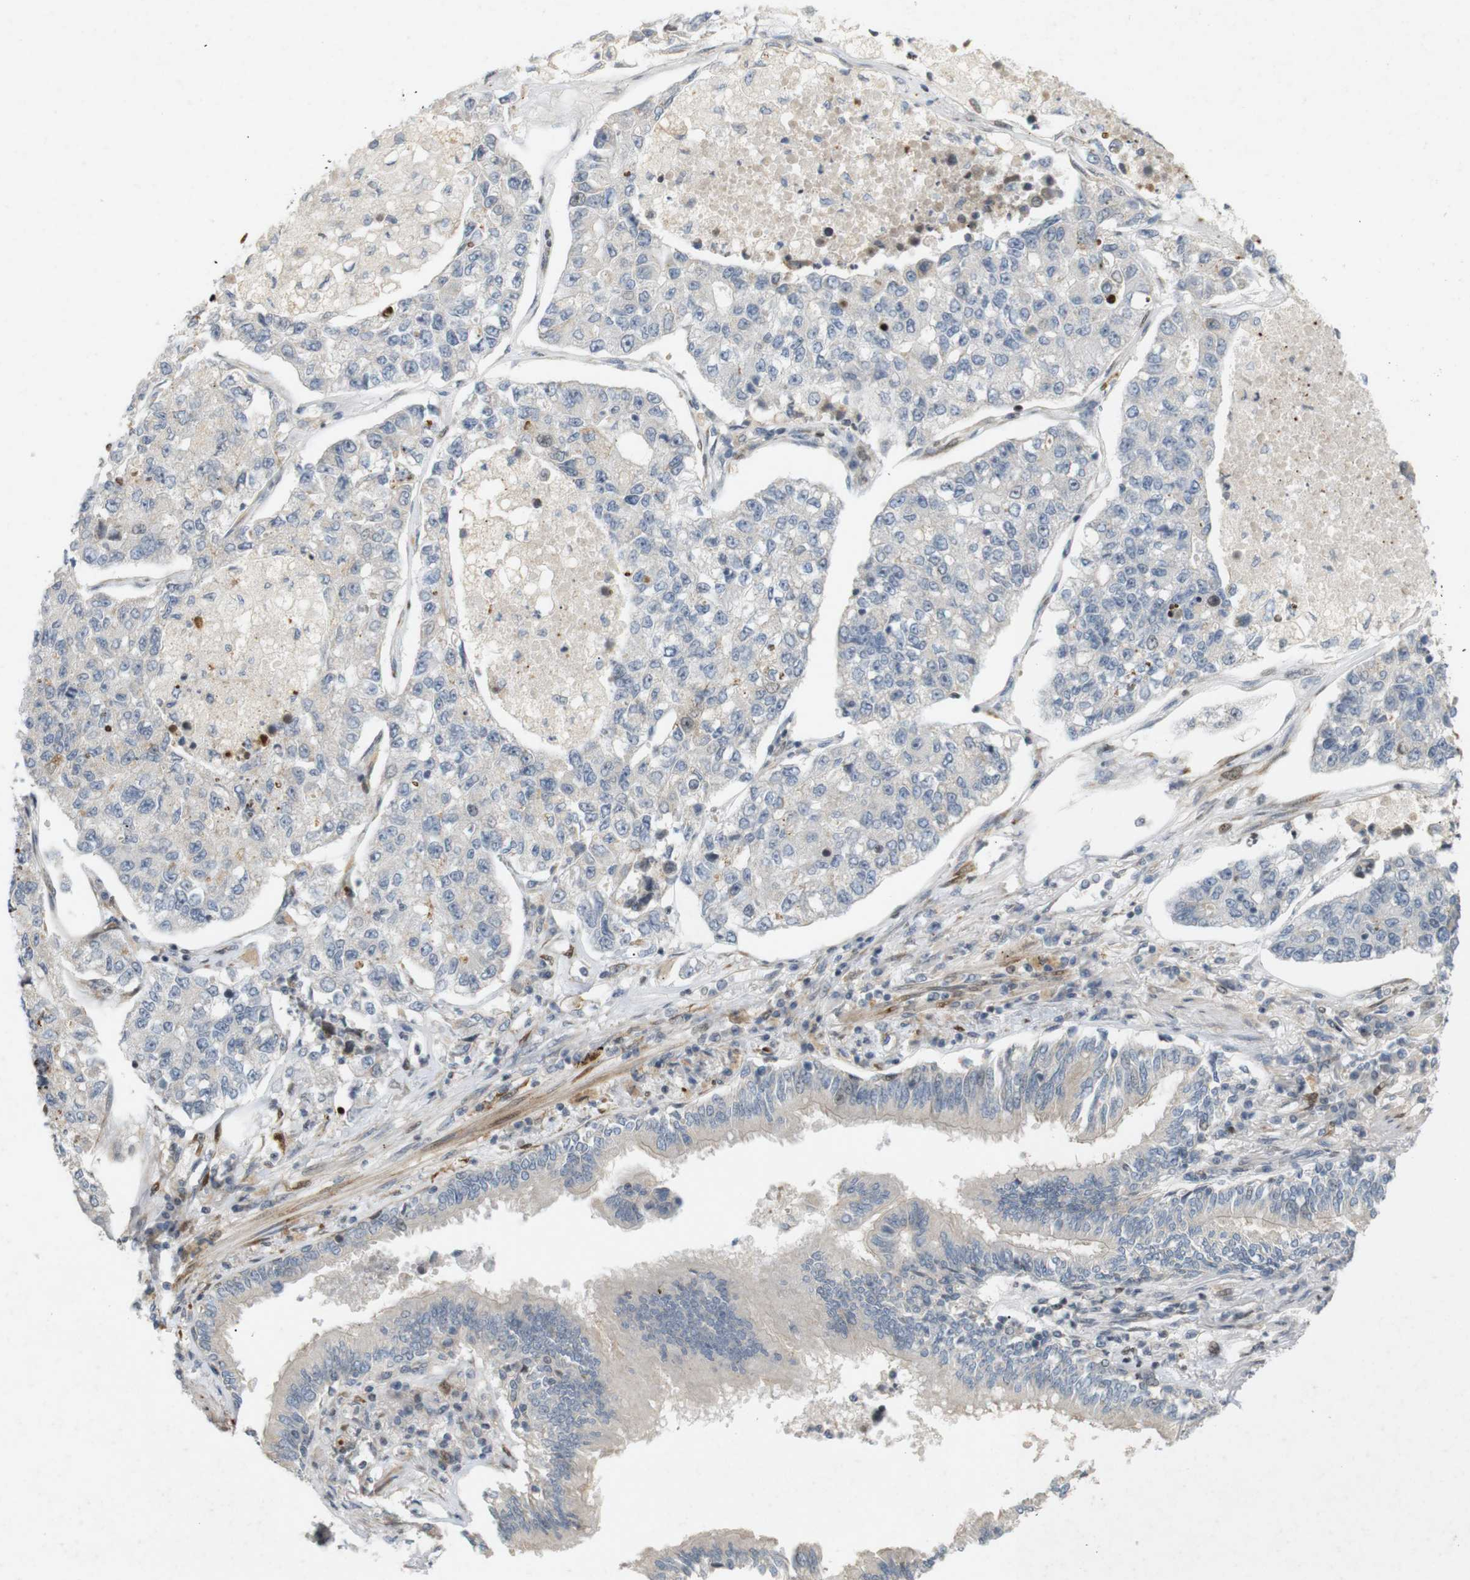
{"staining": {"intensity": "negative", "quantity": "none", "location": "none"}, "tissue": "lung cancer", "cell_type": "Tumor cells", "image_type": "cancer", "snomed": [{"axis": "morphology", "description": "Adenocarcinoma, NOS"}, {"axis": "topography", "description": "Lung"}], "caption": "The histopathology image exhibits no significant positivity in tumor cells of lung cancer (adenocarcinoma). (DAB (3,3'-diaminobenzidine) immunohistochemistry (IHC) visualized using brightfield microscopy, high magnification).", "gene": "PPP1R14A", "patient": {"sex": "male", "age": 49}}